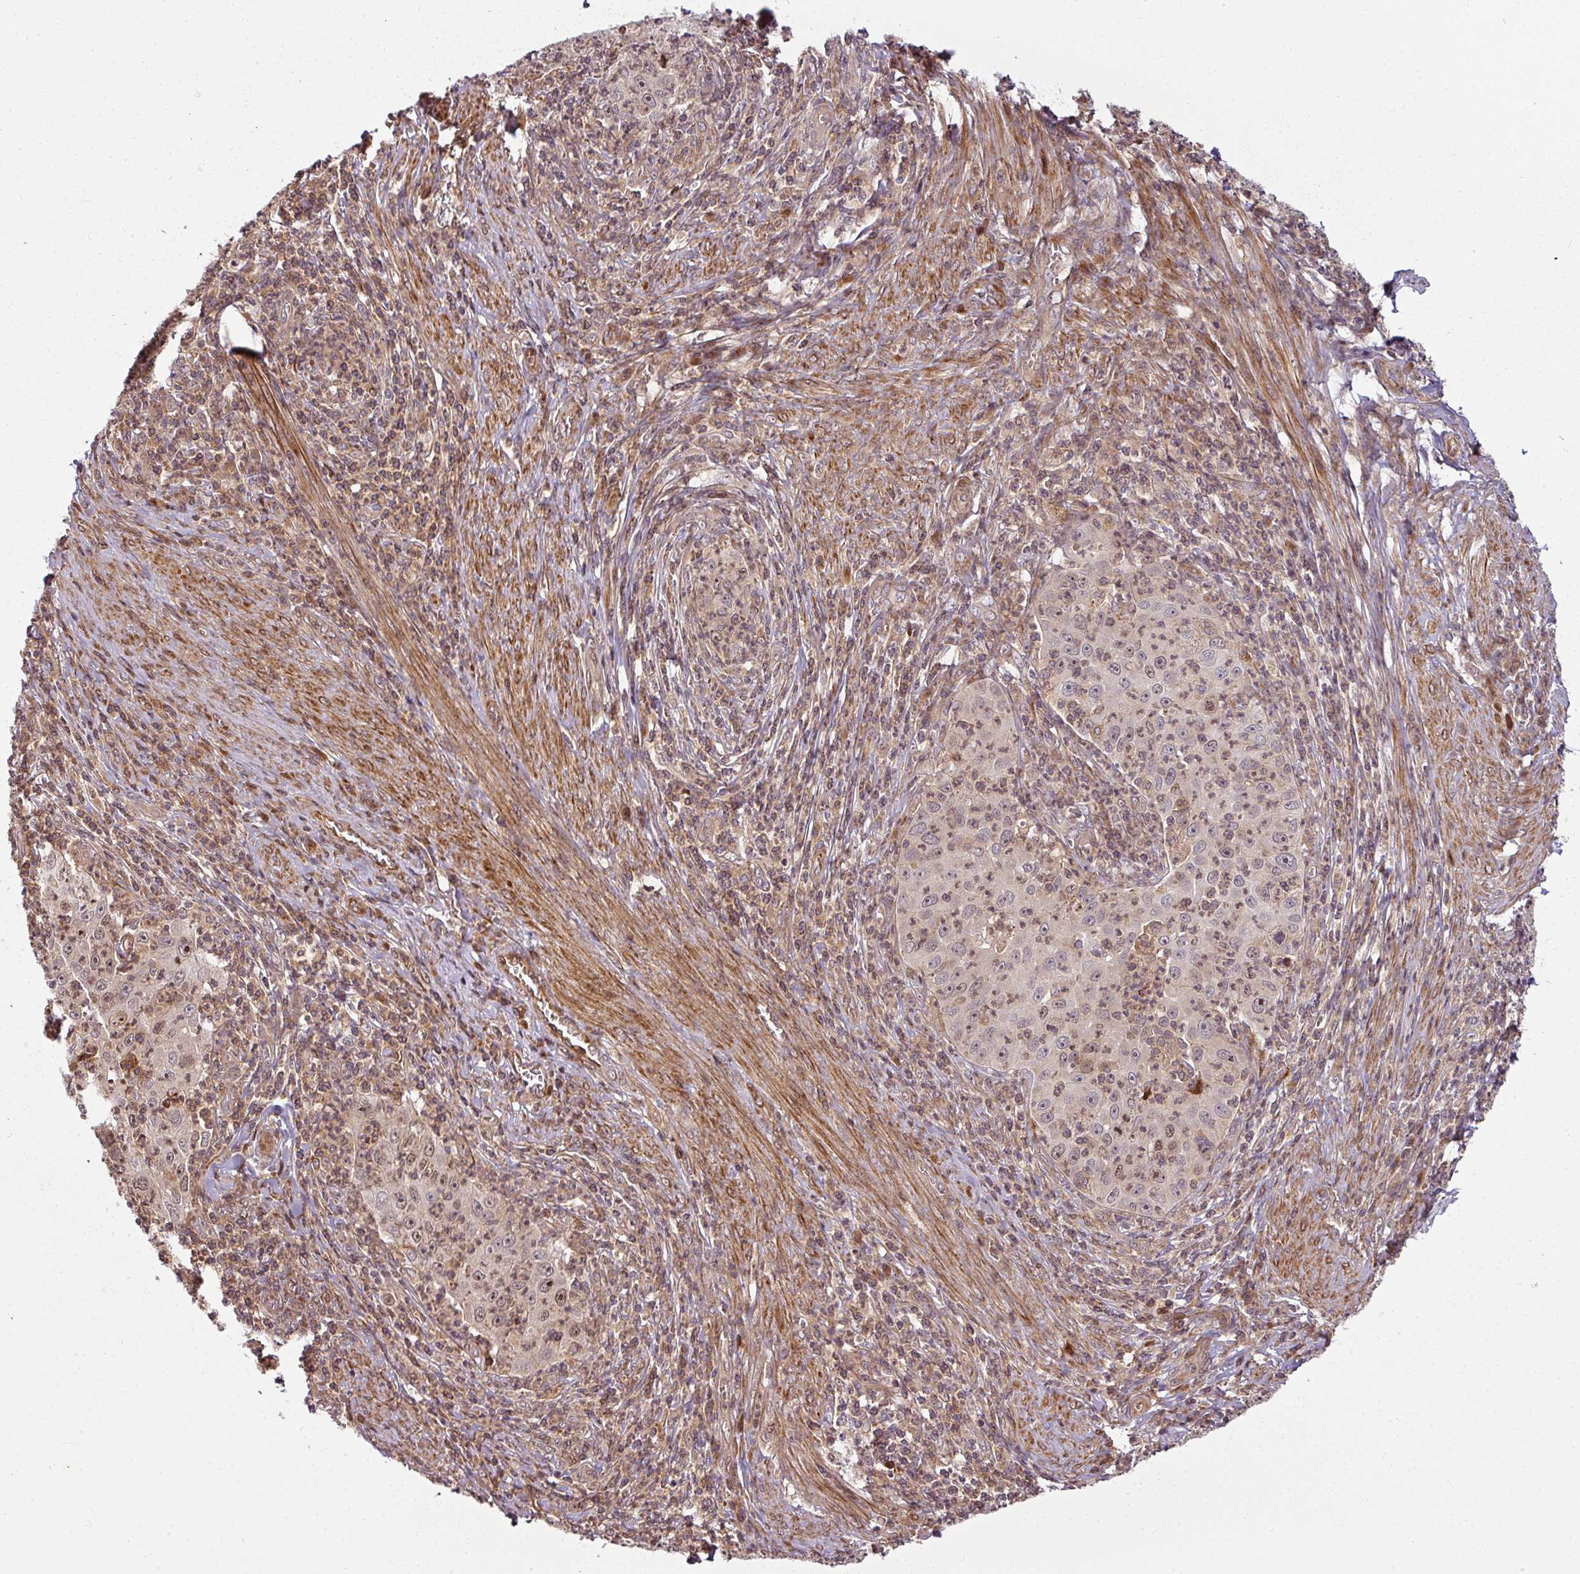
{"staining": {"intensity": "moderate", "quantity": "25%-75%", "location": "nuclear"}, "tissue": "cervical cancer", "cell_type": "Tumor cells", "image_type": "cancer", "snomed": [{"axis": "morphology", "description": "Squamous cell carcinoma, NOS"}, {"axis": "topography", "description": "Cervix"}], "caption": "Cervical squamous cell carcinoma stained with a protein marker shows moderate staining in tumor cells.", "gene": "ATAT1", "patient": {"sex": "female", "age": 30}}